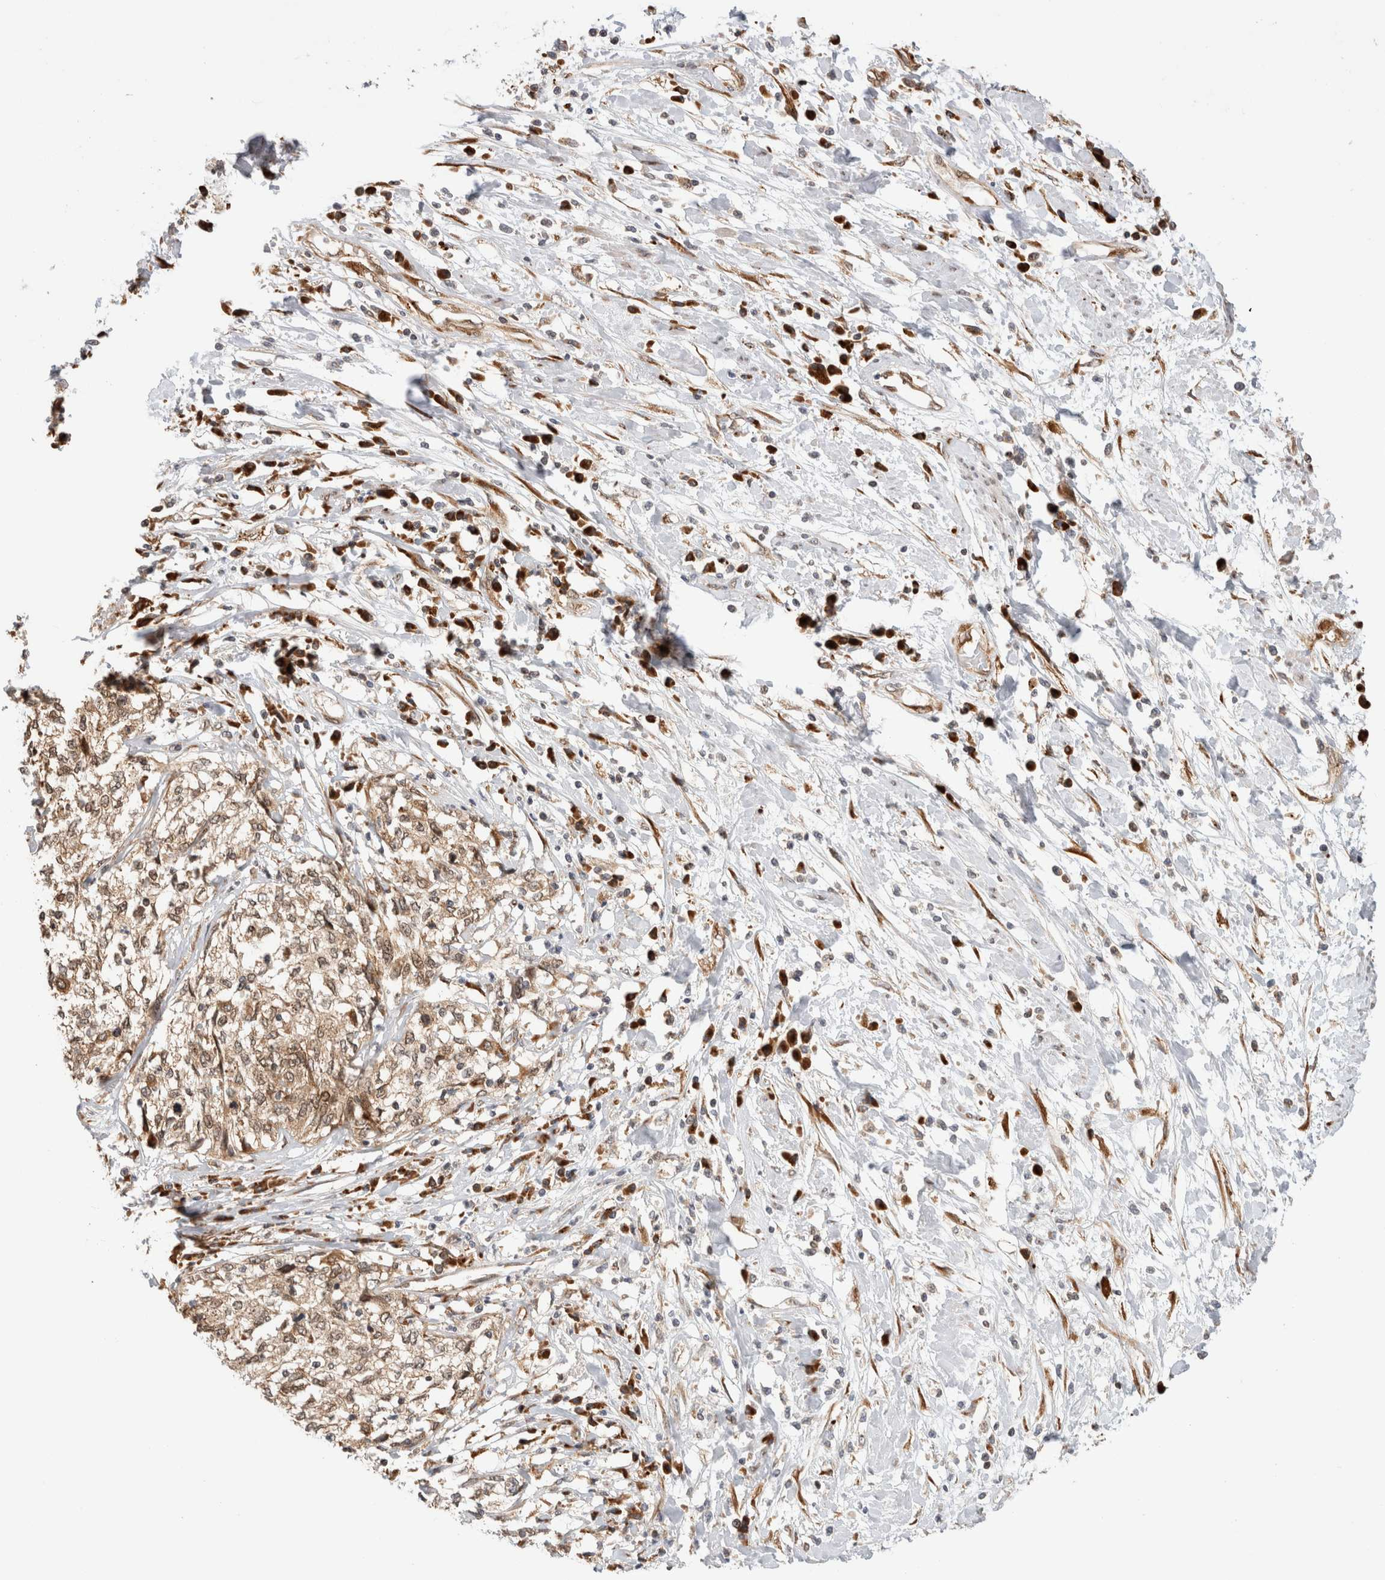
{"staining": {"intensity": "weak", "quantity": ">75%", "location": "cytoplasmic/membranous"}, "tissue": "cervical cancer", "cell_type": "Tumor cells", "image_type": "cancer", "snomed": [{"axis": "morphology", "description": "Squamous cell carcinoma, NOS"}, {"axis": "topography", "description": "Cervix"}], "caption": "IHC micrograph of neoplastic tissue: squamous cell carcinoma (cervical) stained using immunohistochemistry reveals low levels of weak protein expression localized specifically in the cytoplasmic/membranous of tumor cells, appearing as a cytoplasmic/membranous brown color.", "gene": "ACTL9", "patient": {"sex": "female", "age": 57}}